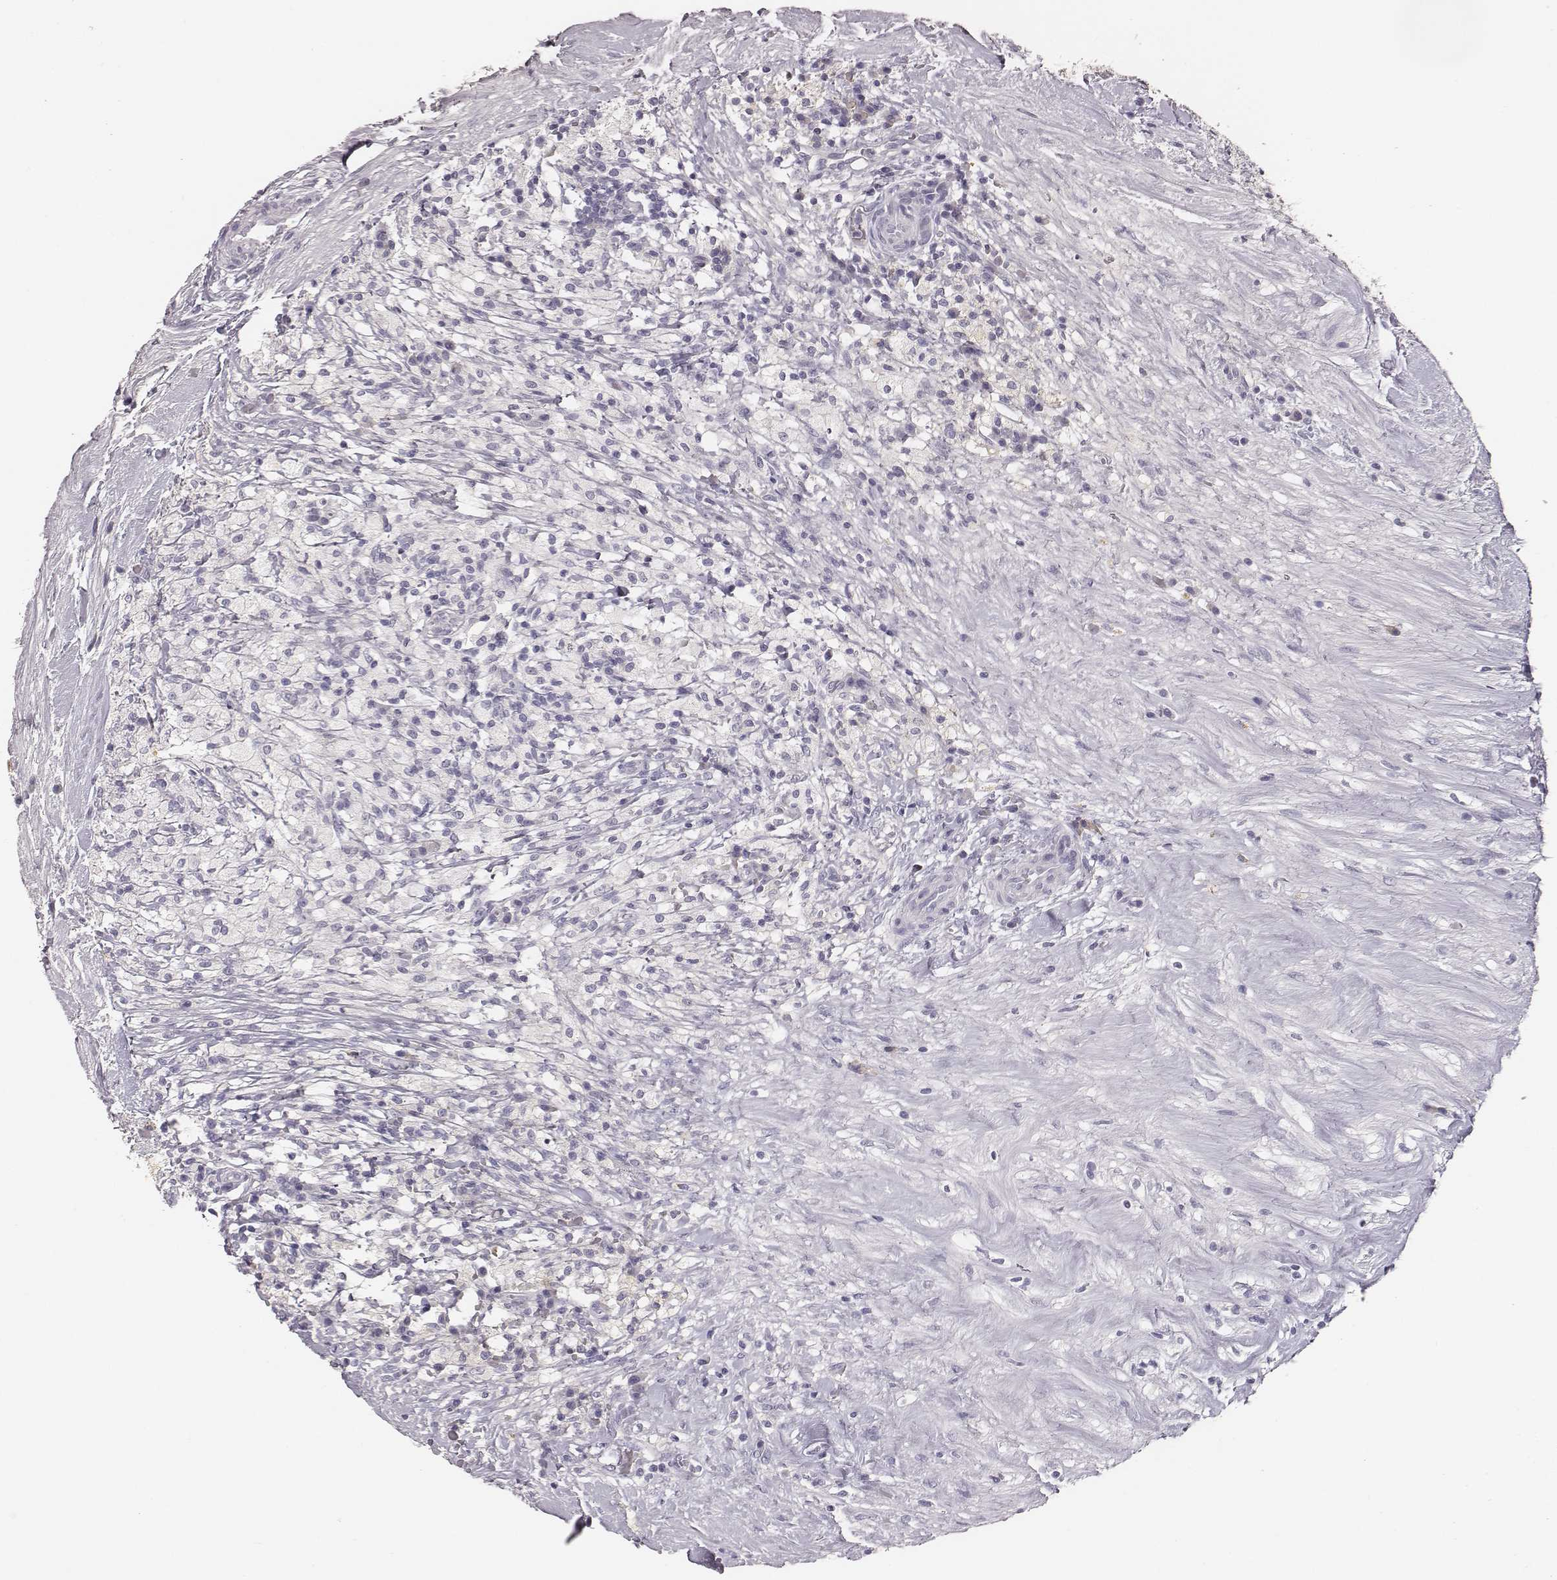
{"staining": {"intensity": "negative", "quantity": "none", "location": "none"}, "tissue": "testis cancer", "cell_type": "Tumor cells", "image_type": "cancer", "snomed": [{"axis": "morphology", "description": "Necrosis, NOS"}, {"axis": "morphology", "description": "Carcinoma, Embryonal, NOS"}, {"axis": "topography", "description": "Testis"}], "caption": "IHC histopathology image of testis embryonal carcinoma stained for a protein (brown), which reveals no expression in tumor cells. The staining was performed using DAB to visualize the protein expression in brown, while the nuclei were stained in blue with hematoxylin (Magnification: 20x).", "gene": "MYH6", "patient": {"sex": "male", "age": 19}}